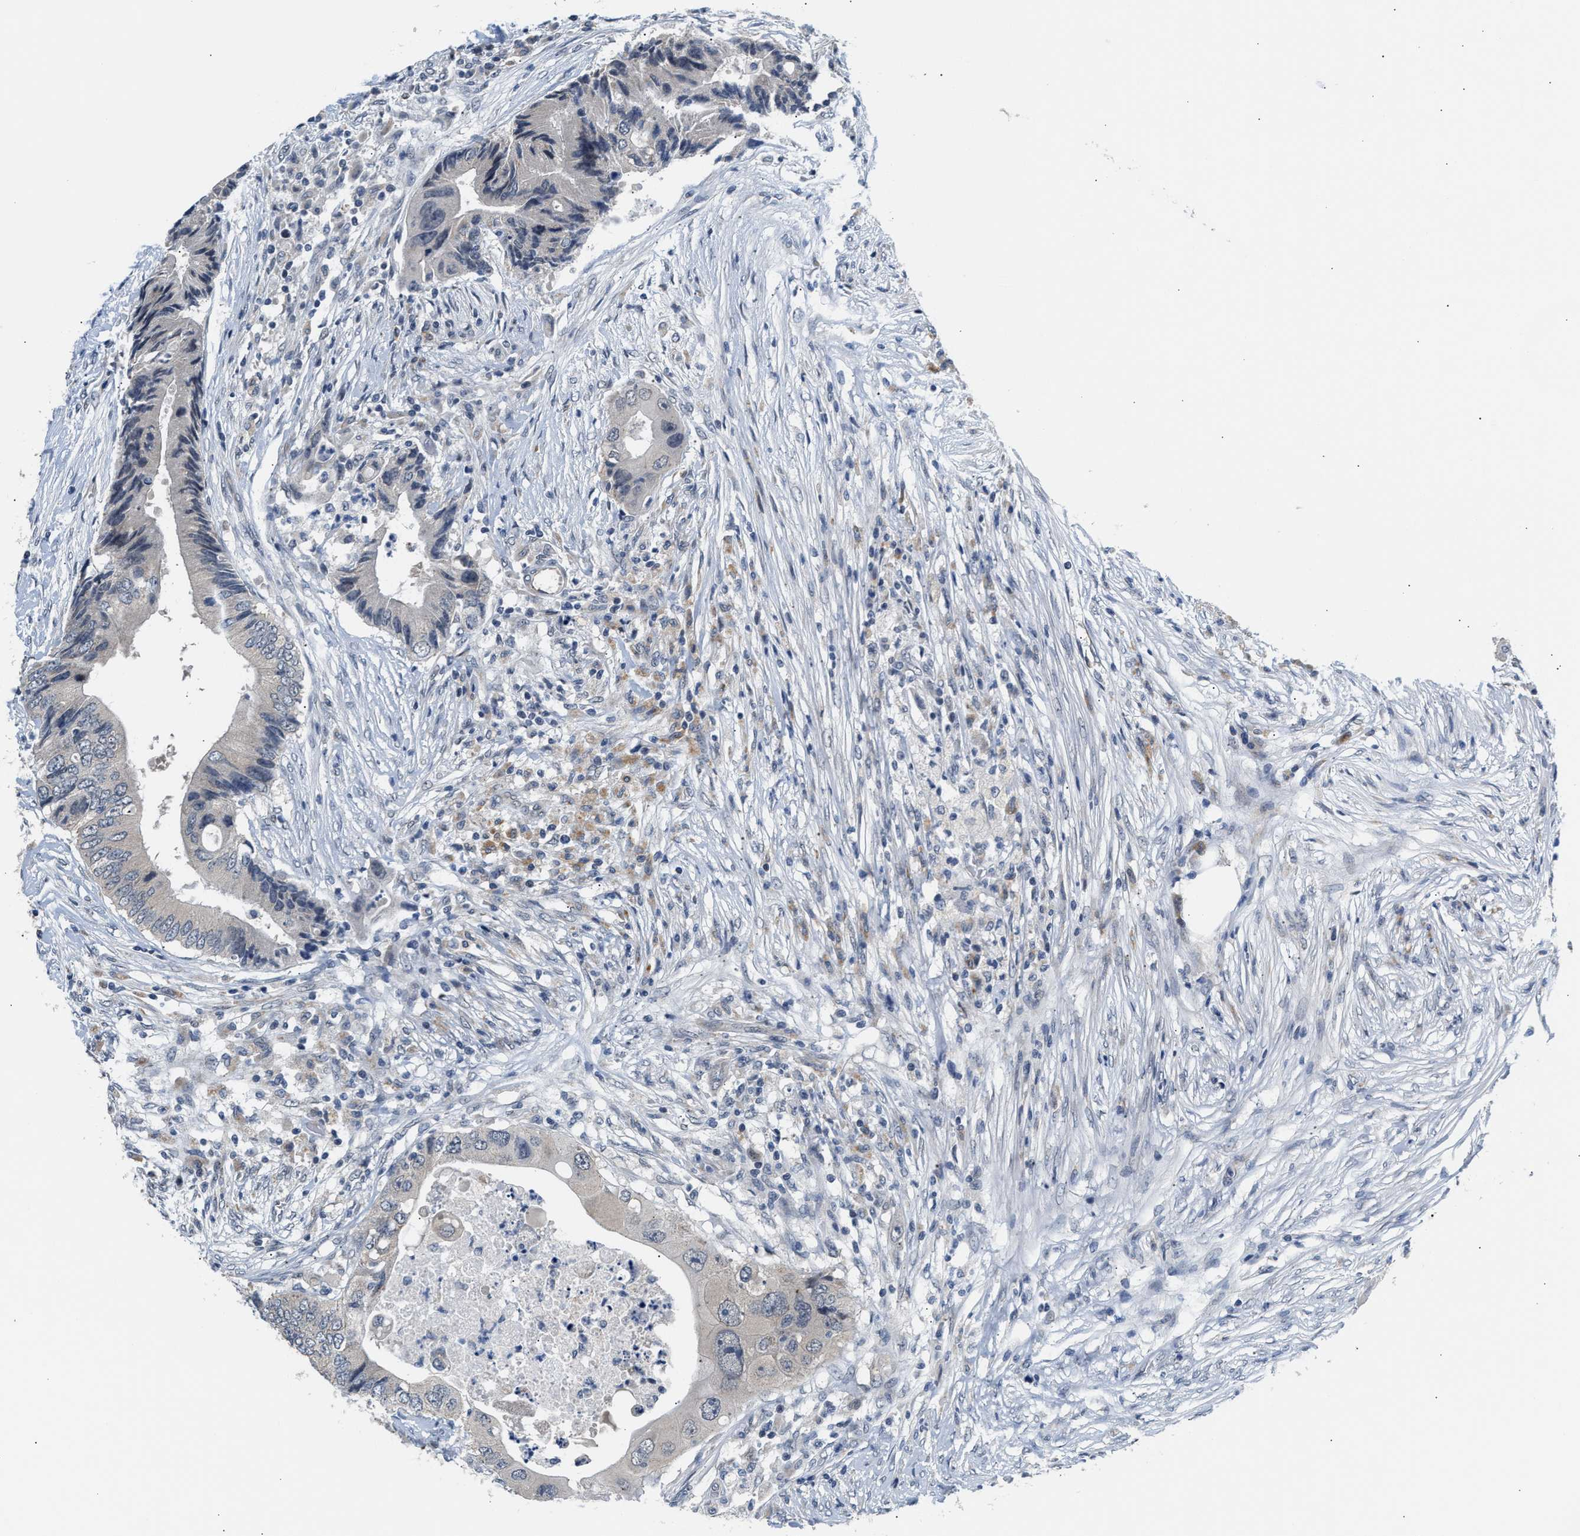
{"staining": {"intensity": "negative", "quantity": "none", "location": "none"}, "tissue": "colorectal cancer", "cell_type": "Tumor cells", "image_type": "cancer", "snomed": [{"axis": "morphology", "description": "Adenocarcinoma, NOS"}, {"axis": "topography", "description": "Colon"}], "caption": "Tumor cells are negative for protein expression in human colorectal adenocarcinoma.", "gene": "PPM1H", "patient": {"sex": "male", "age": 71}}